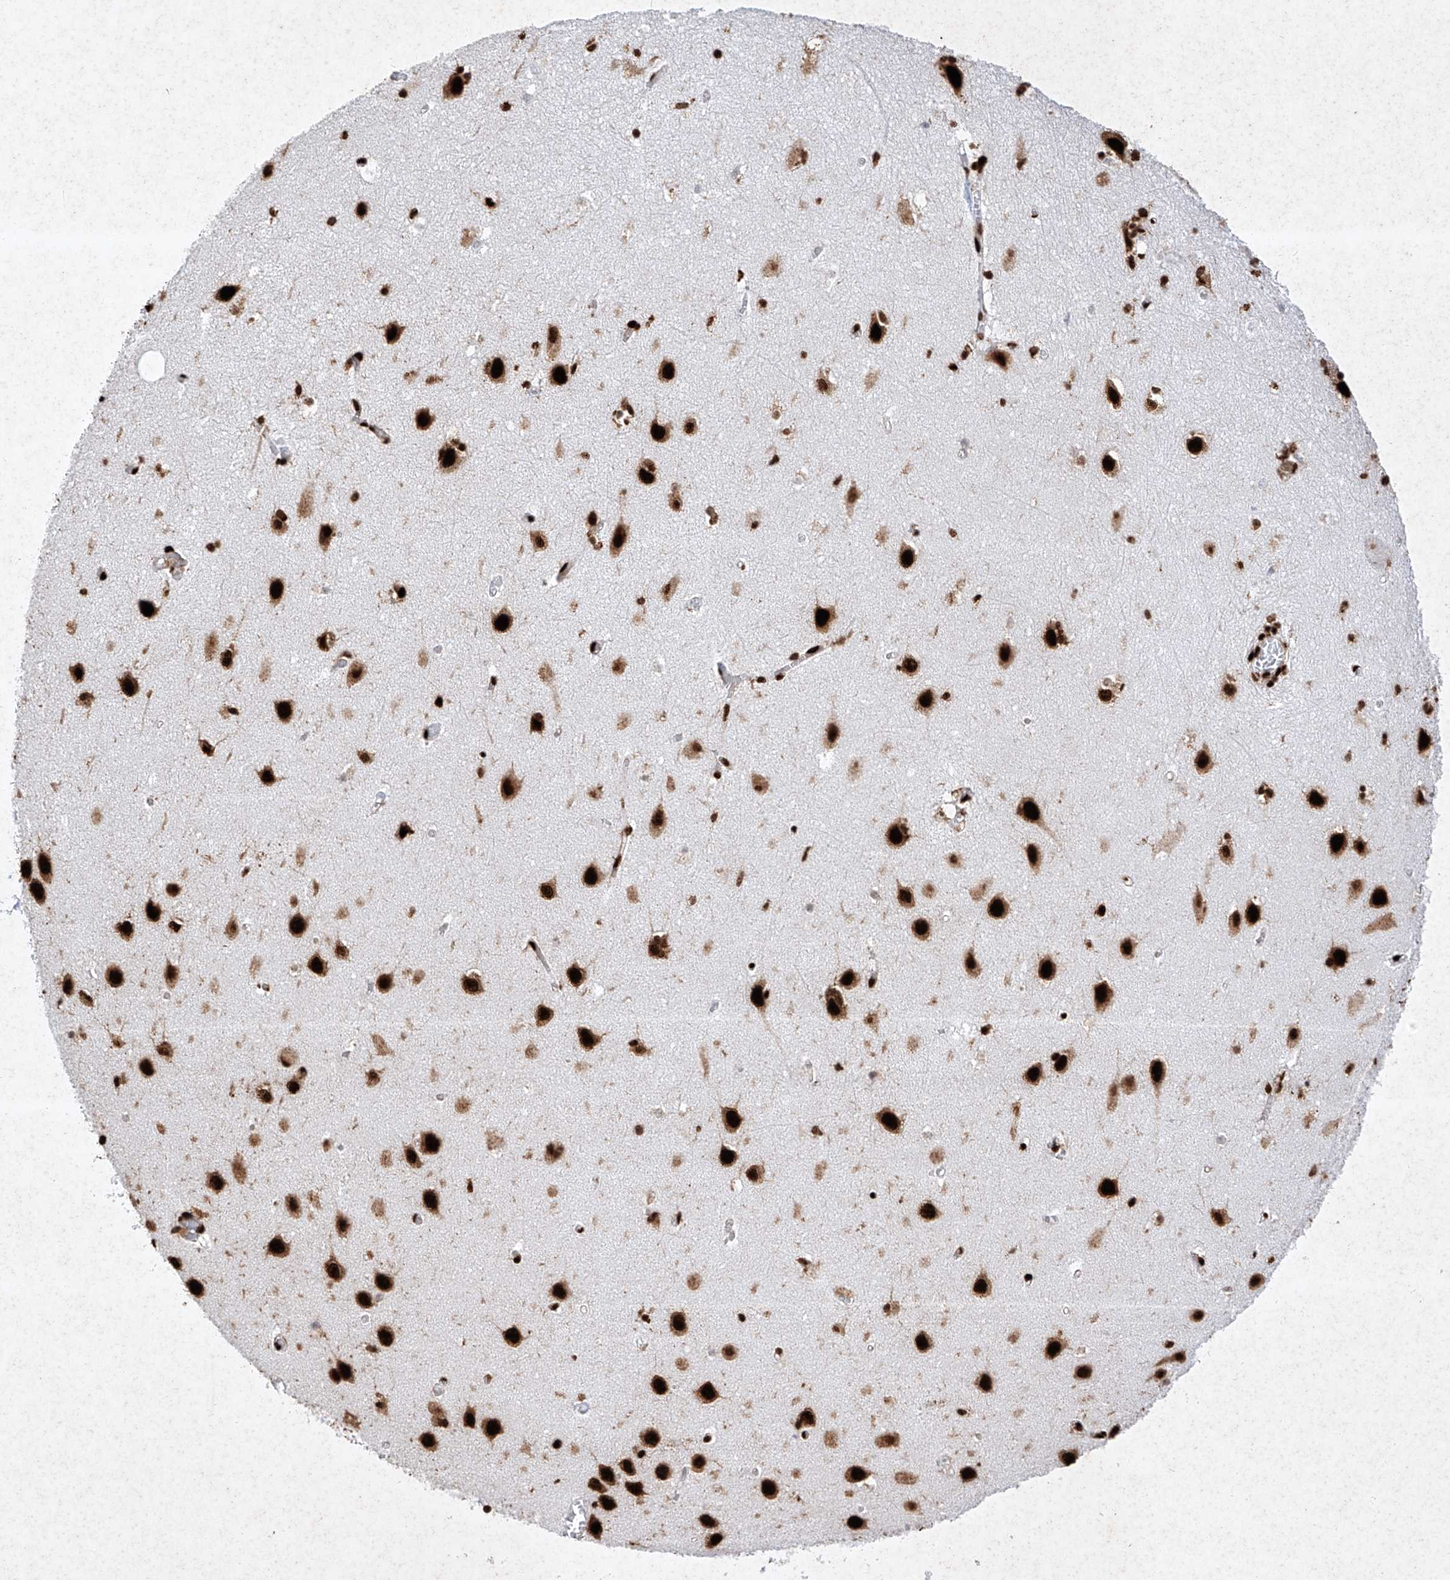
{"staining": {"intensity": "strong", "quantity": ">75%", "location": "nuclear"}, "tissue": "hippocampus", "cell_type": "Glial cells", "image_type": "normal", "snomed": [{"axis": "morphology", "description": "Normal tissue, NOS"}, {"axis": "topography", "description": "Hippocampus"}], "caption": "Protein expression analysis of normal hippocampus demonstrates strong nuclear positivity in approximately >75% of glial cells. The staining was performed using DAB, with brown indicating positive protein expression. Nuclei are stained blue with hematoxylin.", "gene": "SRSF6", "patient": {"sex": "female", "age": 64}}